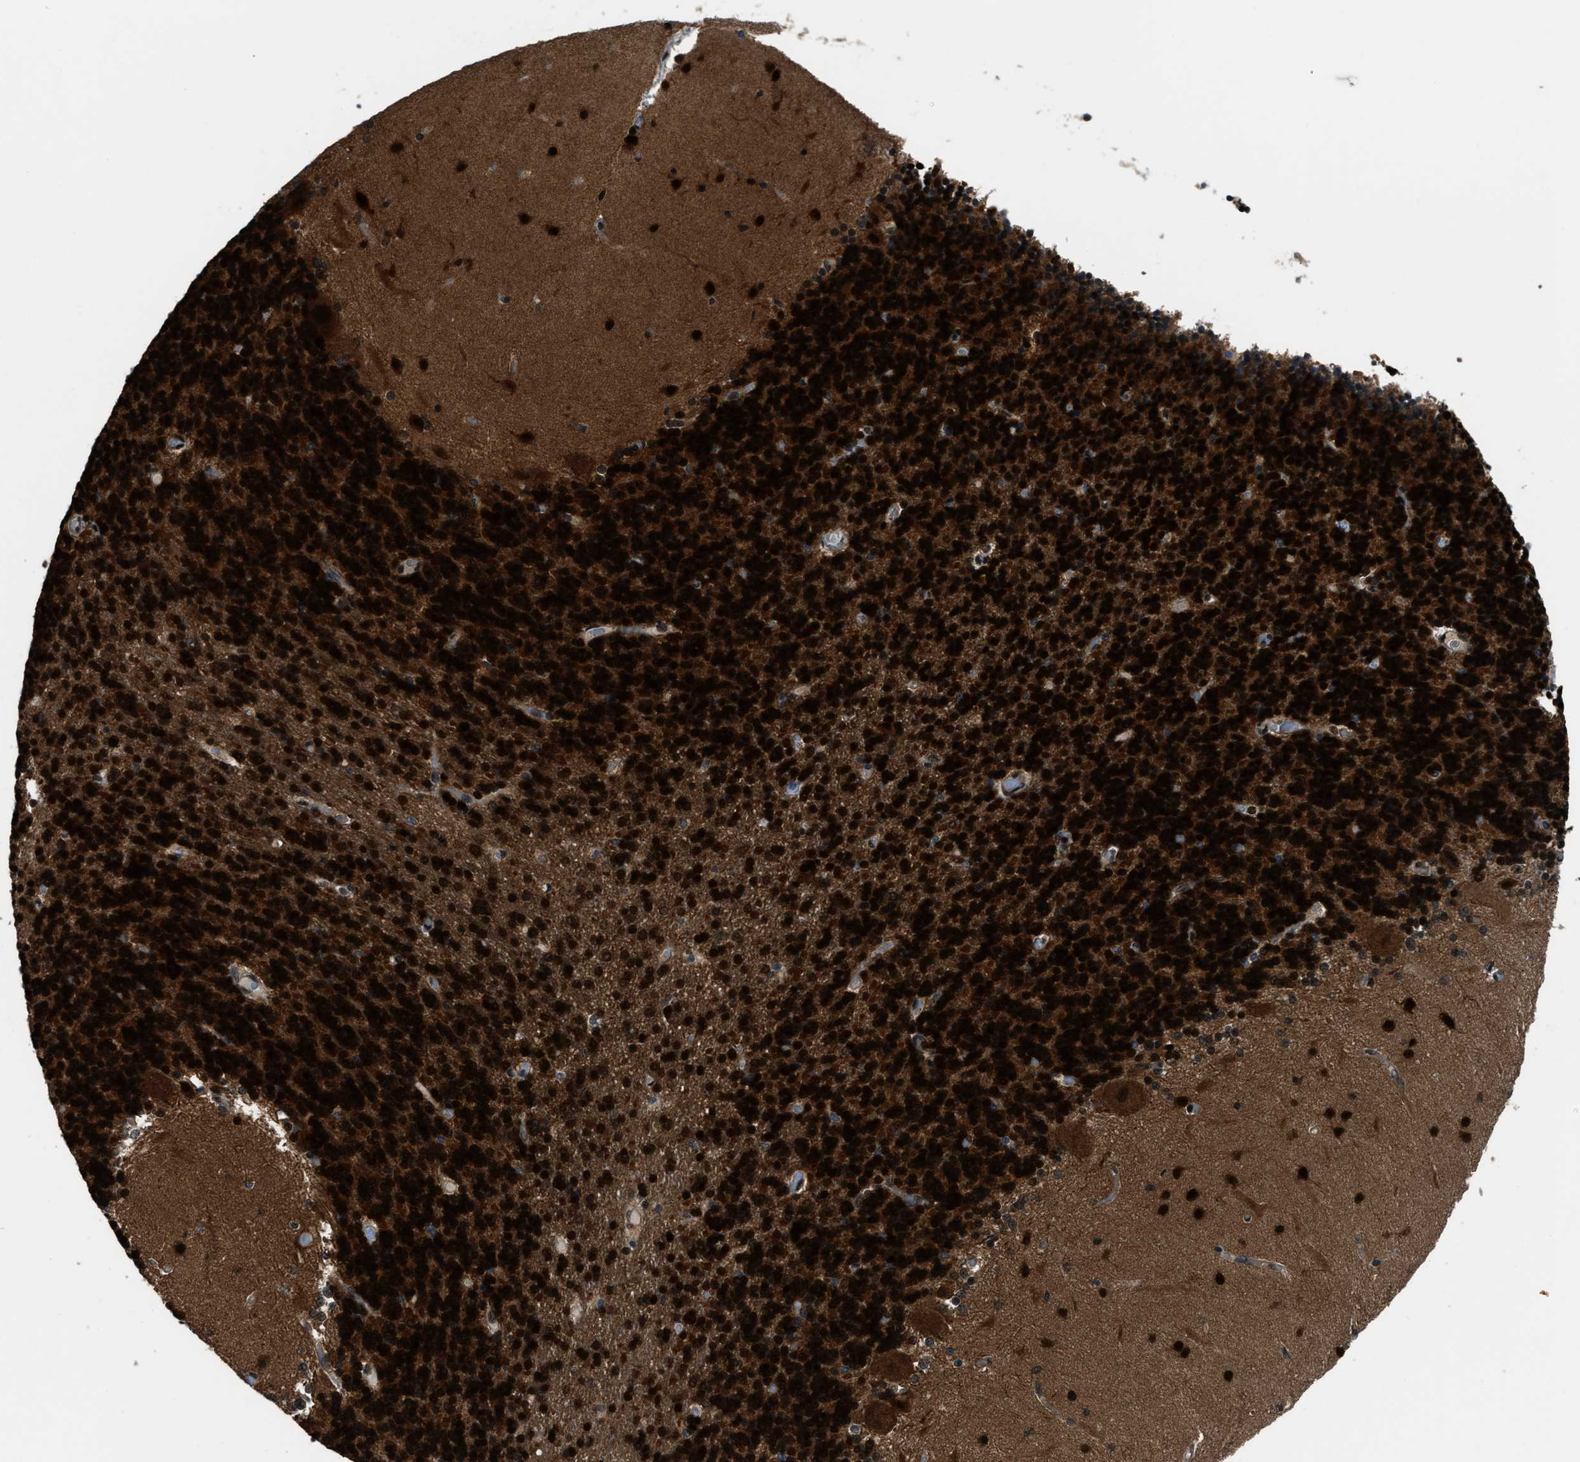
{"staining": {"intensity": "strong", "quantity": ">75%", "location": "cytoplasmic/membranous,nuclear"}, "tissue": "cerebellum", "cell_type": "Cells in granular layer", "image_type": "normal", "snomed": [{"axis": "morphology", "description": "Normal tissue, NOS"}, {"axis": "topography", "description": "Cerebellum"}], "caption": "Protein expression analysis of unremarkable human cerebellum reveals strong cytoplasmic/membranous,nuclear staining in about >75% of cells in granular layer. The staining was performed using DAB (3,3'-diaminobenzidine), with brown indicating positive protein expression. Nuclei are stained blue with hematoxylin.", "gene": "NUDCD3", "patient": {"sex": "female", "age": 54}}